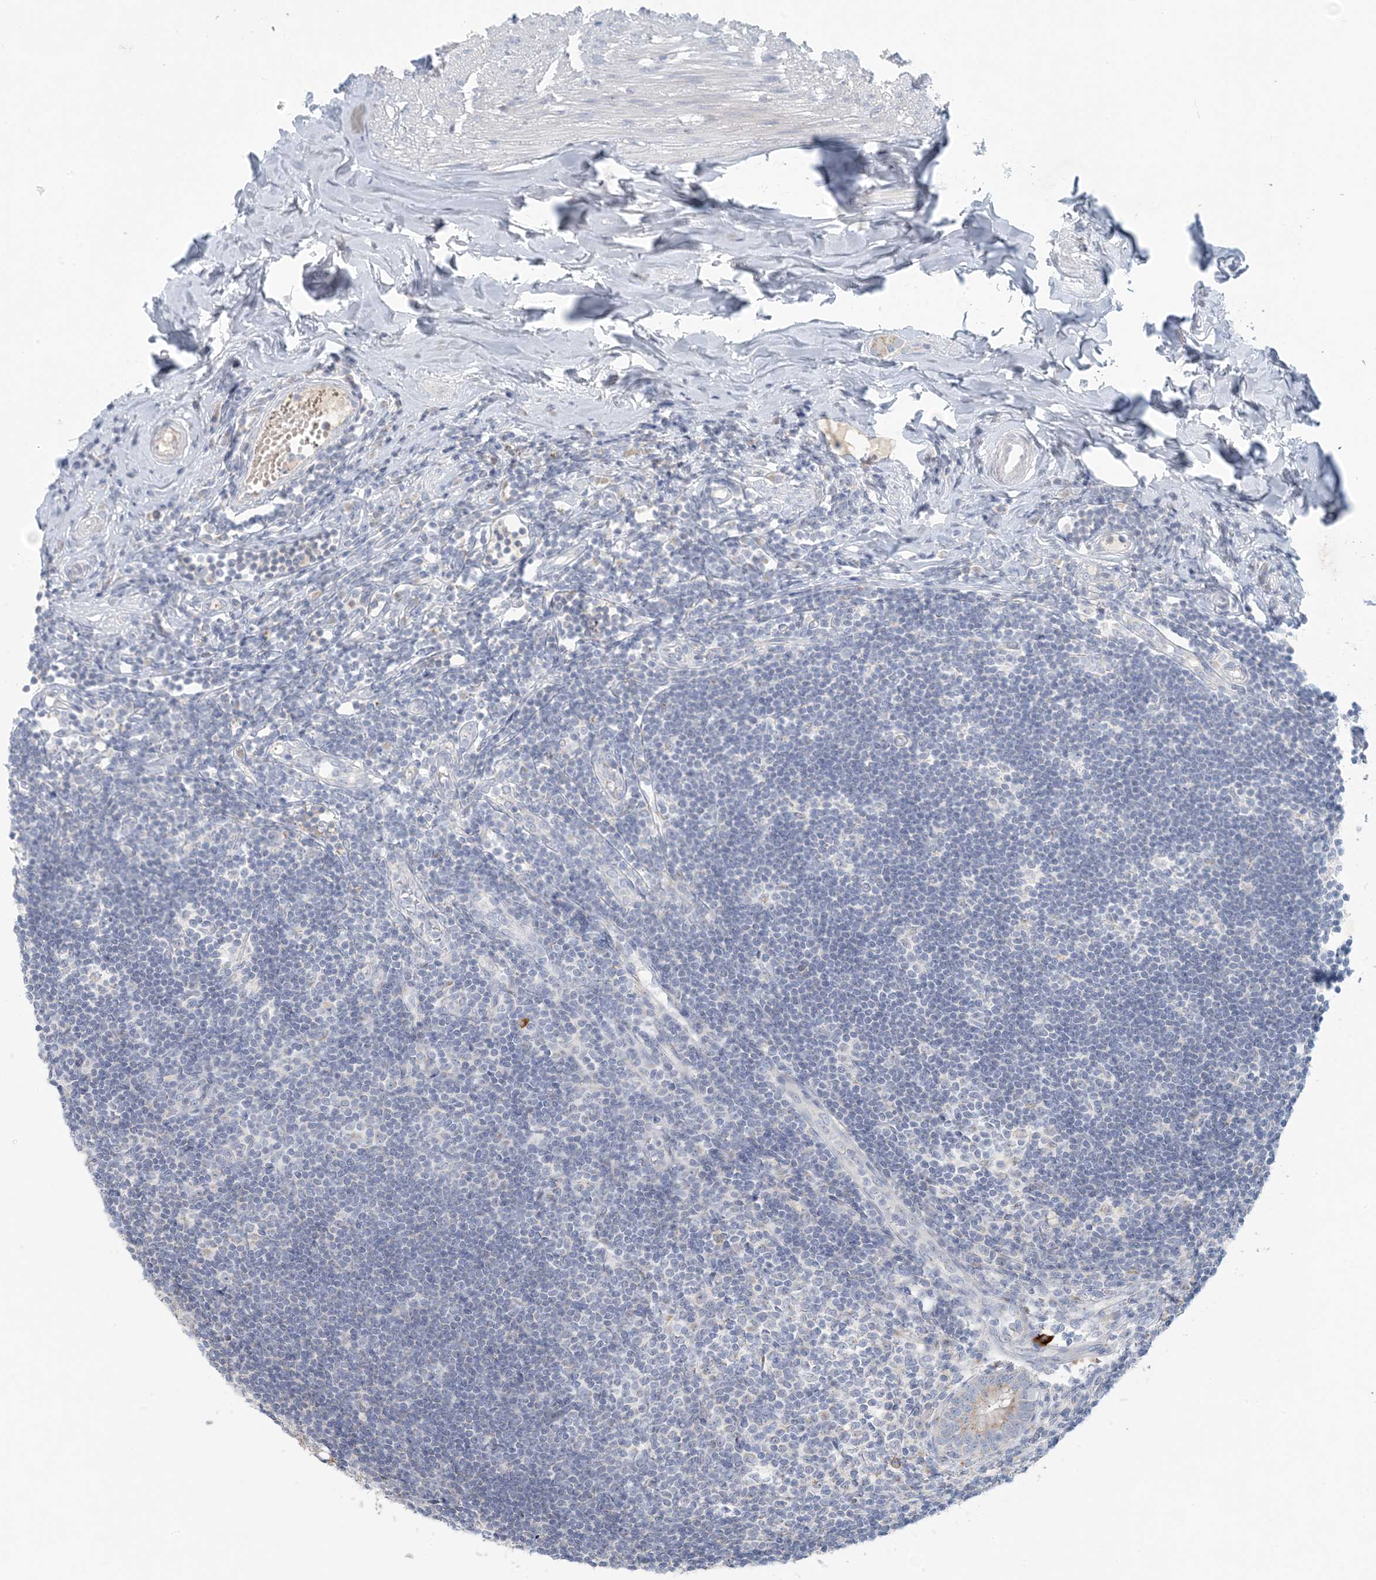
{"staining": {"intensity": "weak", "quantity": "25%-75%", "location": "cytoplasmic/membranous"}, "tissue": "appendix", "cell_type": "Glandular cells", "image_type": "normal", "snomed": [{"axis": "morphology", "description": "Normal tissue, NOS"}, {"axis": "topography", "description": "Appendix"}], "caption": "Immunohistochemical staining of normal human appendix reveals low levels of weak cytoplasmic/membranous staining in approximately 25%-75% of glandular cells. (DAB (3,3'-diaminobenzidine) IHC with brightfield microscopy, high magnification).", "gene": "SCML1", "patient": {"sex": "female", "age": 54}}